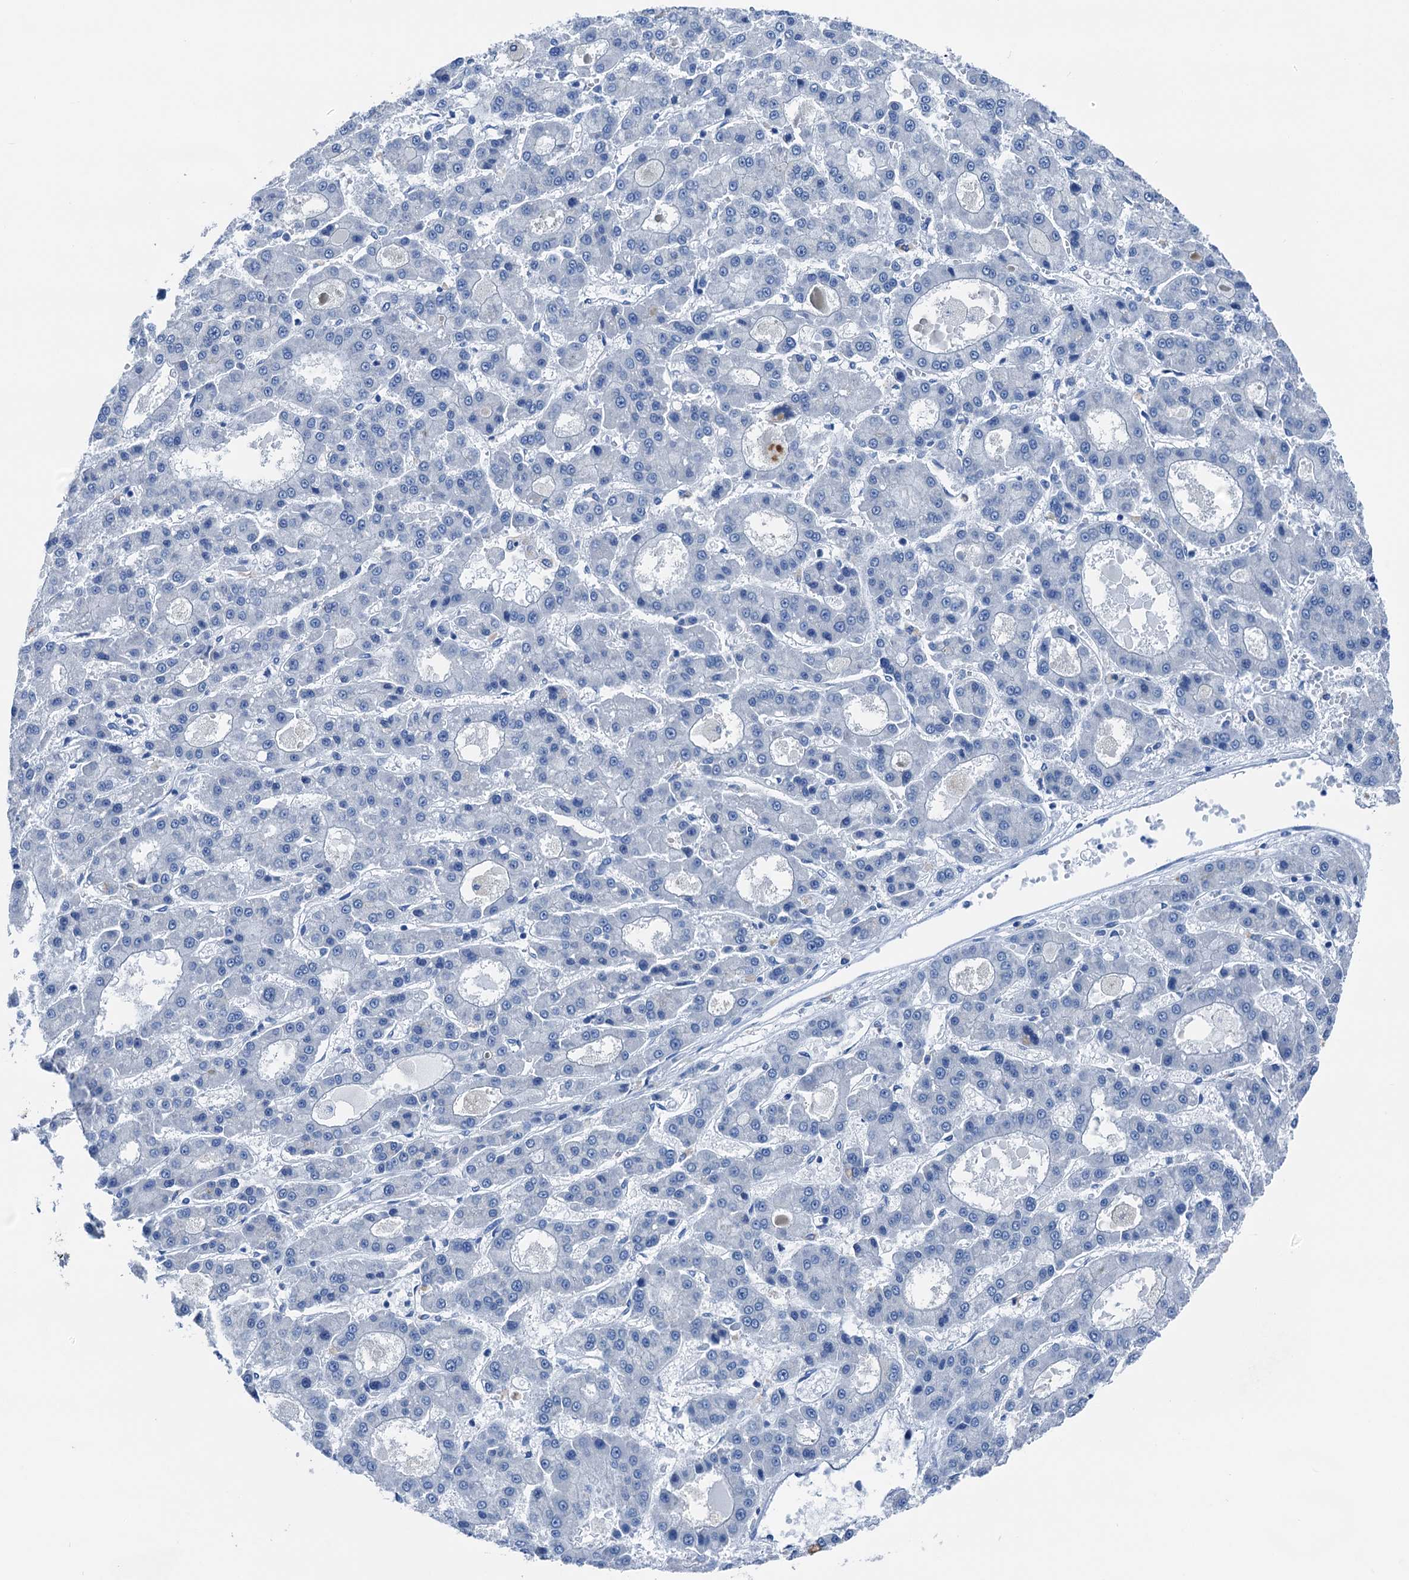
{"staining": {"intensity": "negative", "quantity": "none", "location": "none"}, "tissue": "liver cancer", "cell_type": "Tumor cells", "image_type": "cancer", "snomed": [{"axis": "morphology", "description": "Carcinoma, Hepatocellular, NOS"}, {"axis": "topography", "description": "Liver"}], "caption": "Immunohistochemistry histopathology image of human hepatocellular carcinoma (liver) stained for a protein (brown), which exhibits no staining in tumor cells. (Stains: DAB (3,3'-diaminobenzidine) immunohistochemistry with hematoxylin counter stain, Microscopy: brightfield microscopy at high magnification).", "gene": "CBLN3", "patient": {"sex": "male", "age": 70}}